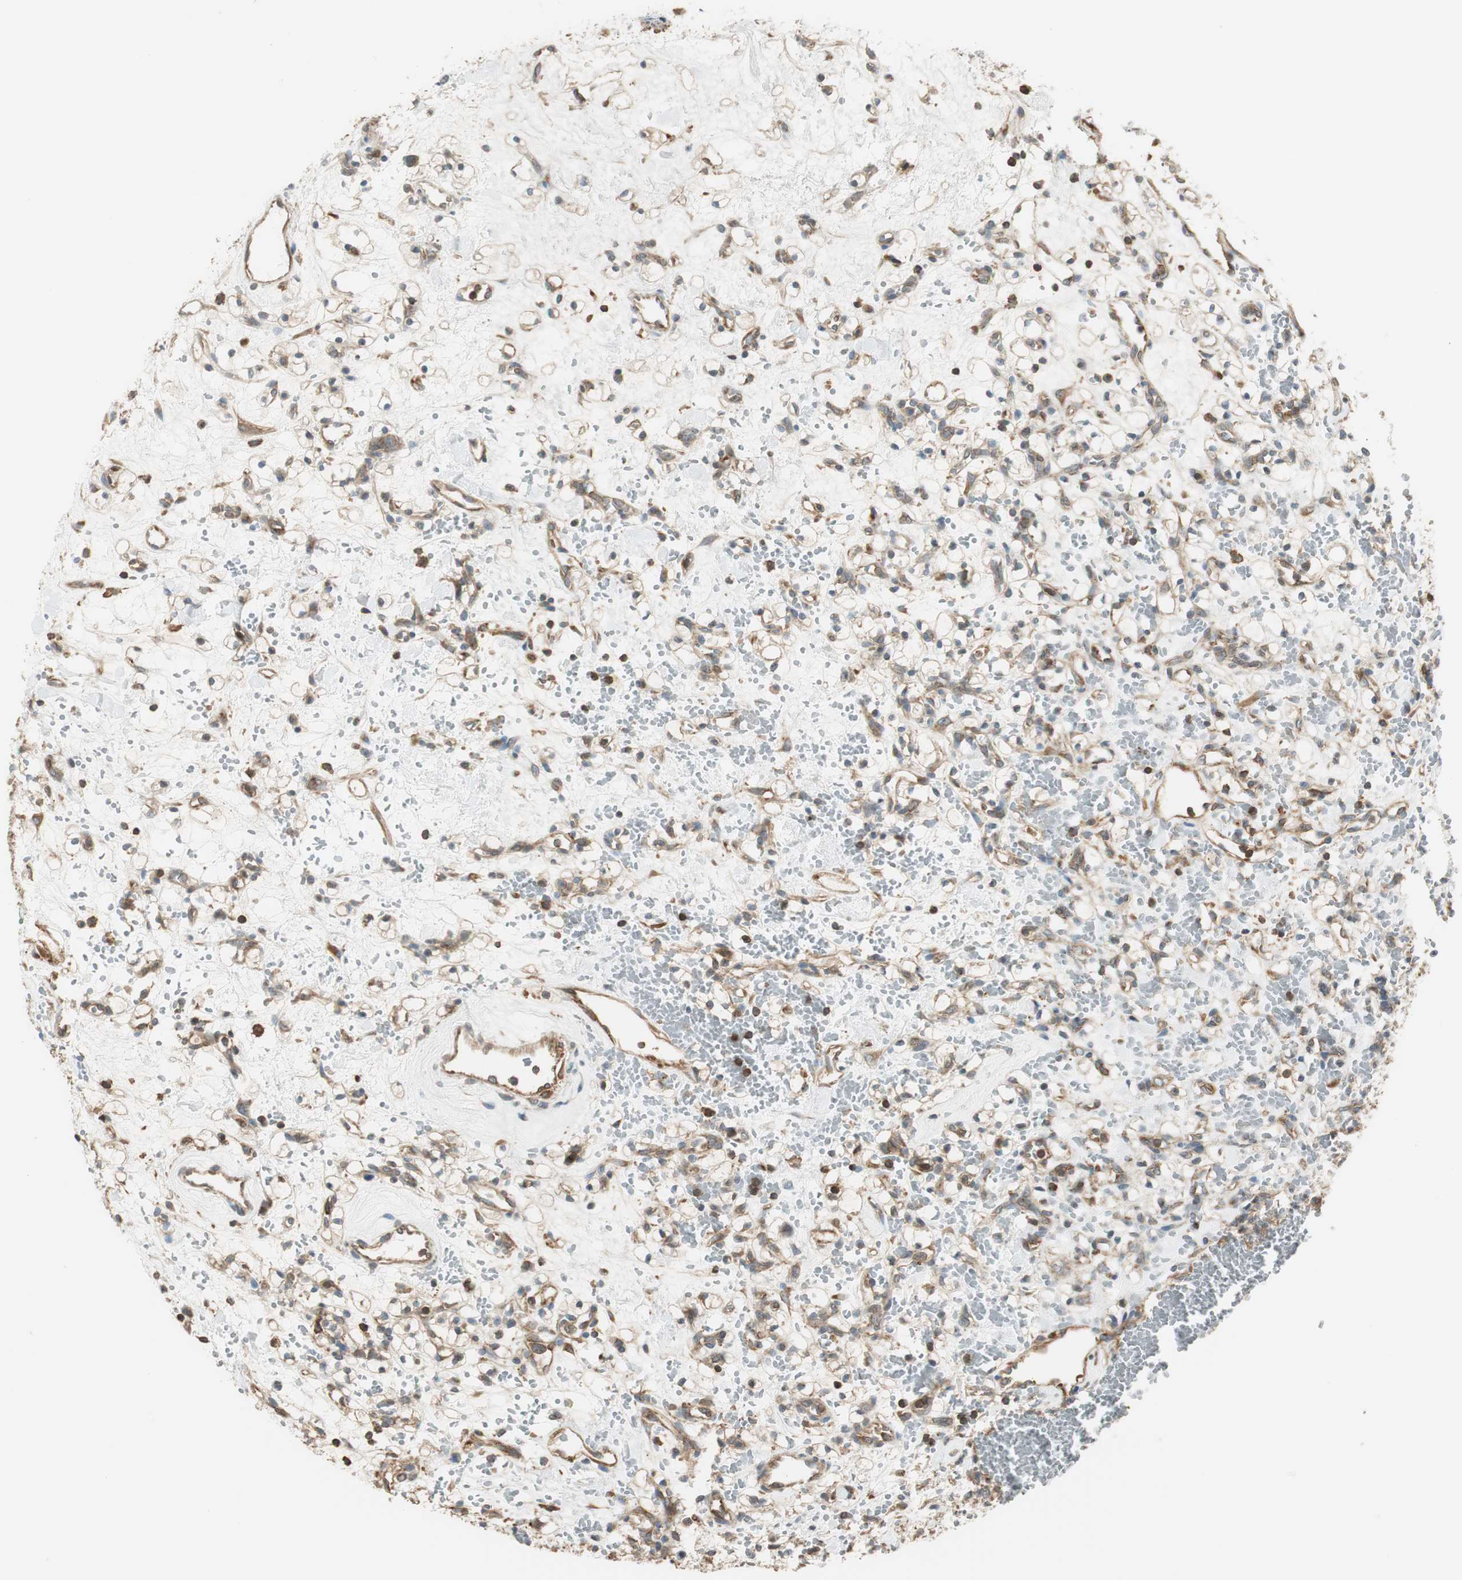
{"staining": {"intensity": "weak", "quantity": "25%-75%", "location": "cytoplasmic/membranous"}, "tissue": "renal cancer", "cell_type": "Tumor cells", "image_type": "cancer", "snomed": [{"axis": "morphology", "description": "Adenocarcinoma, NOS"}, {"axis": "topography", "description": "Kidney"}], "caption": "Protein expression analysis of human renal adenocarcinoma reveals weak cytoplasmic/membranous expression in about 25%-75% of tumor cells.", "gene": "PI4K2B", "patient": {"sex": "female", "age": 60}}